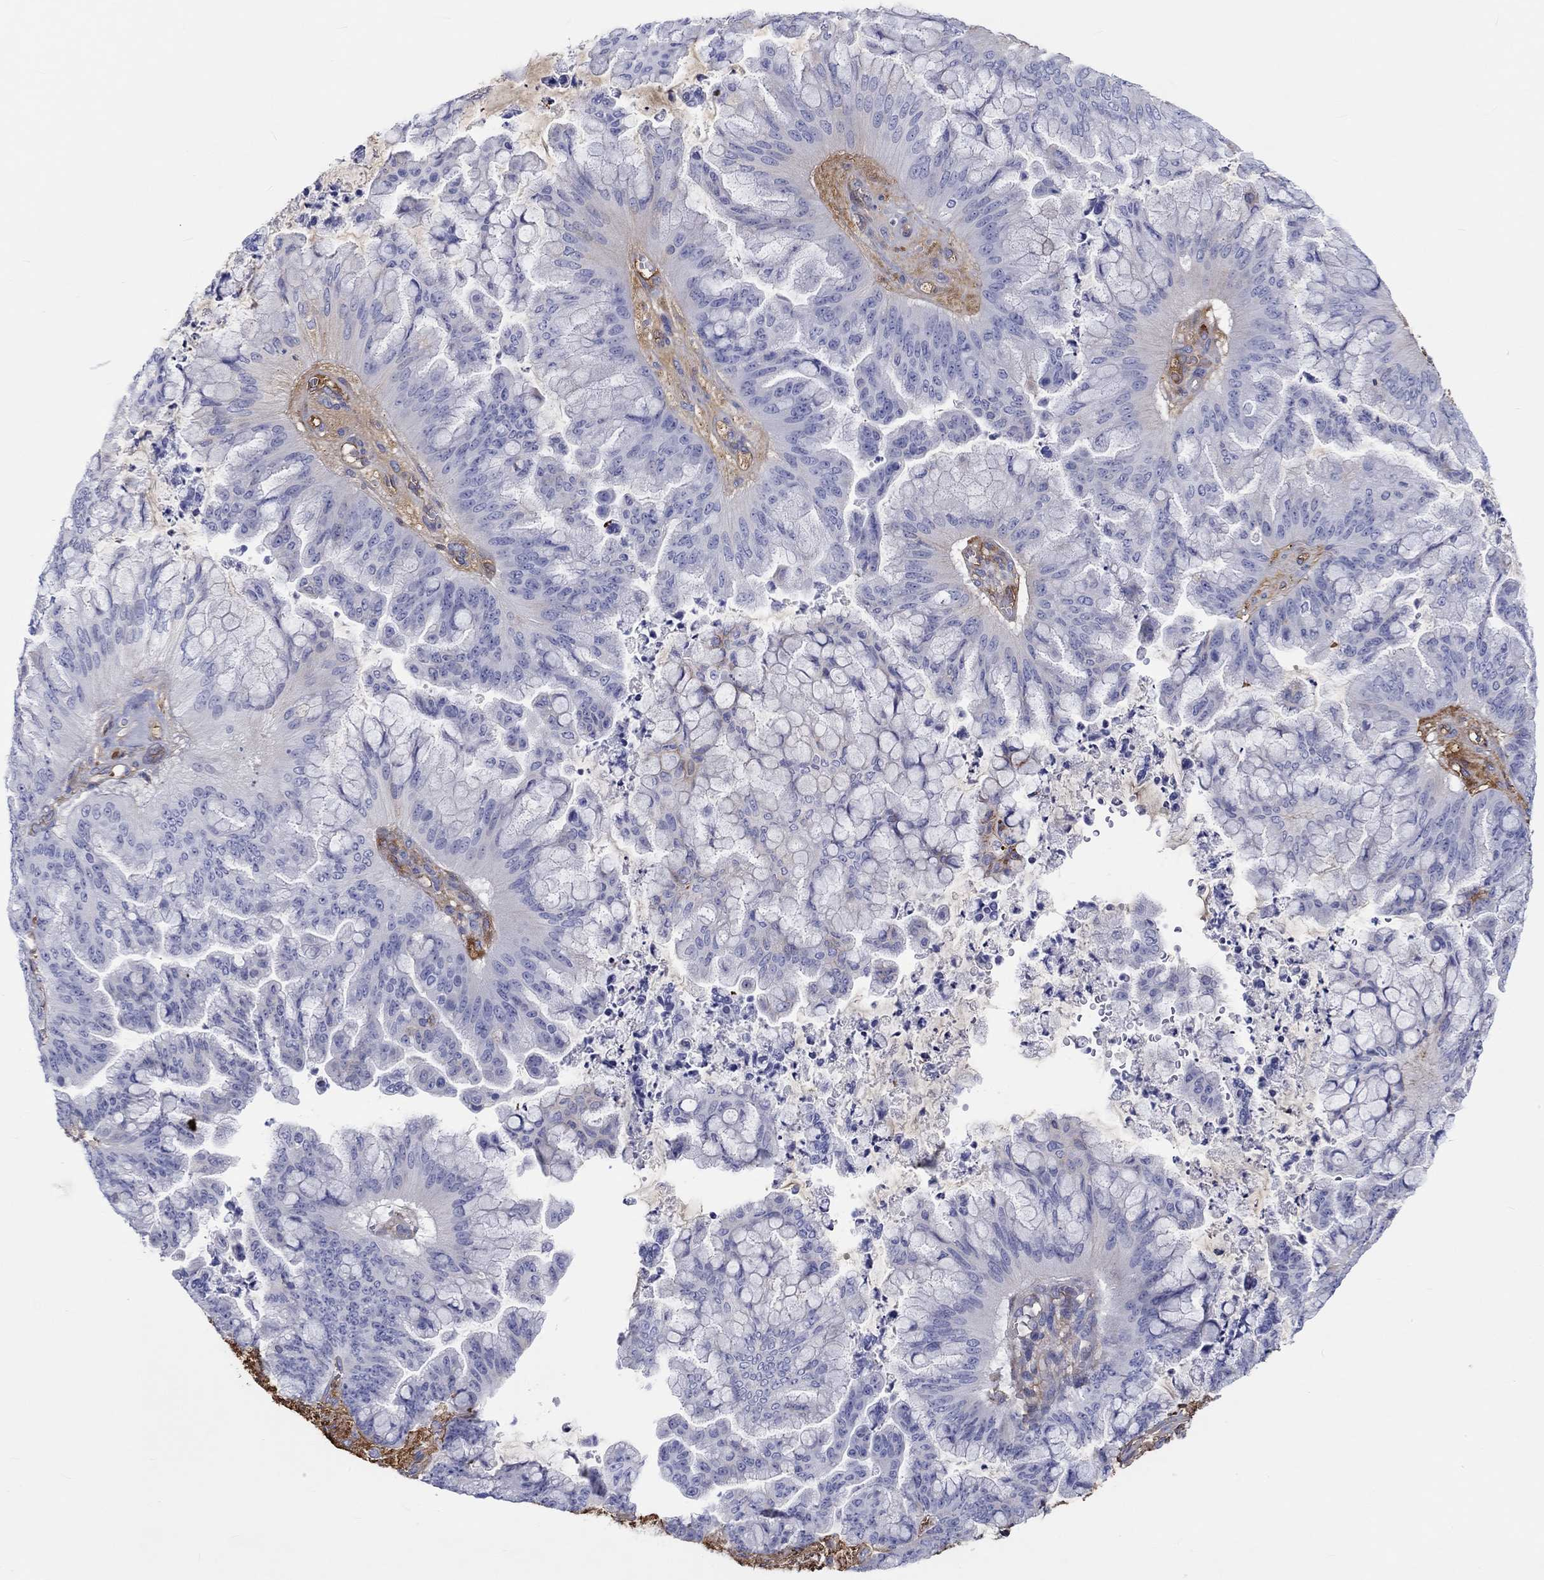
{"staining": {"intensity": "negative", "quantity": "none", "location": "none"}, "tissue": "ovarian cancer", "cell_type": "Tumor cells", "image_type": "cancer", "snomed": [{"axis": "morphology", "description": "Cystadenocarcinoma, mucinous, NOS"}, {"axis": "topography", "description": "Ovary"}], "caption": "This is an immunohistochemistry (IHC) photomicrograph of ovarian mucinous cystadenocarcinoma. There is no positivity in tumor cells.", "gene": "CDY2B", "patient": {"sex": "female", "age": 67}}